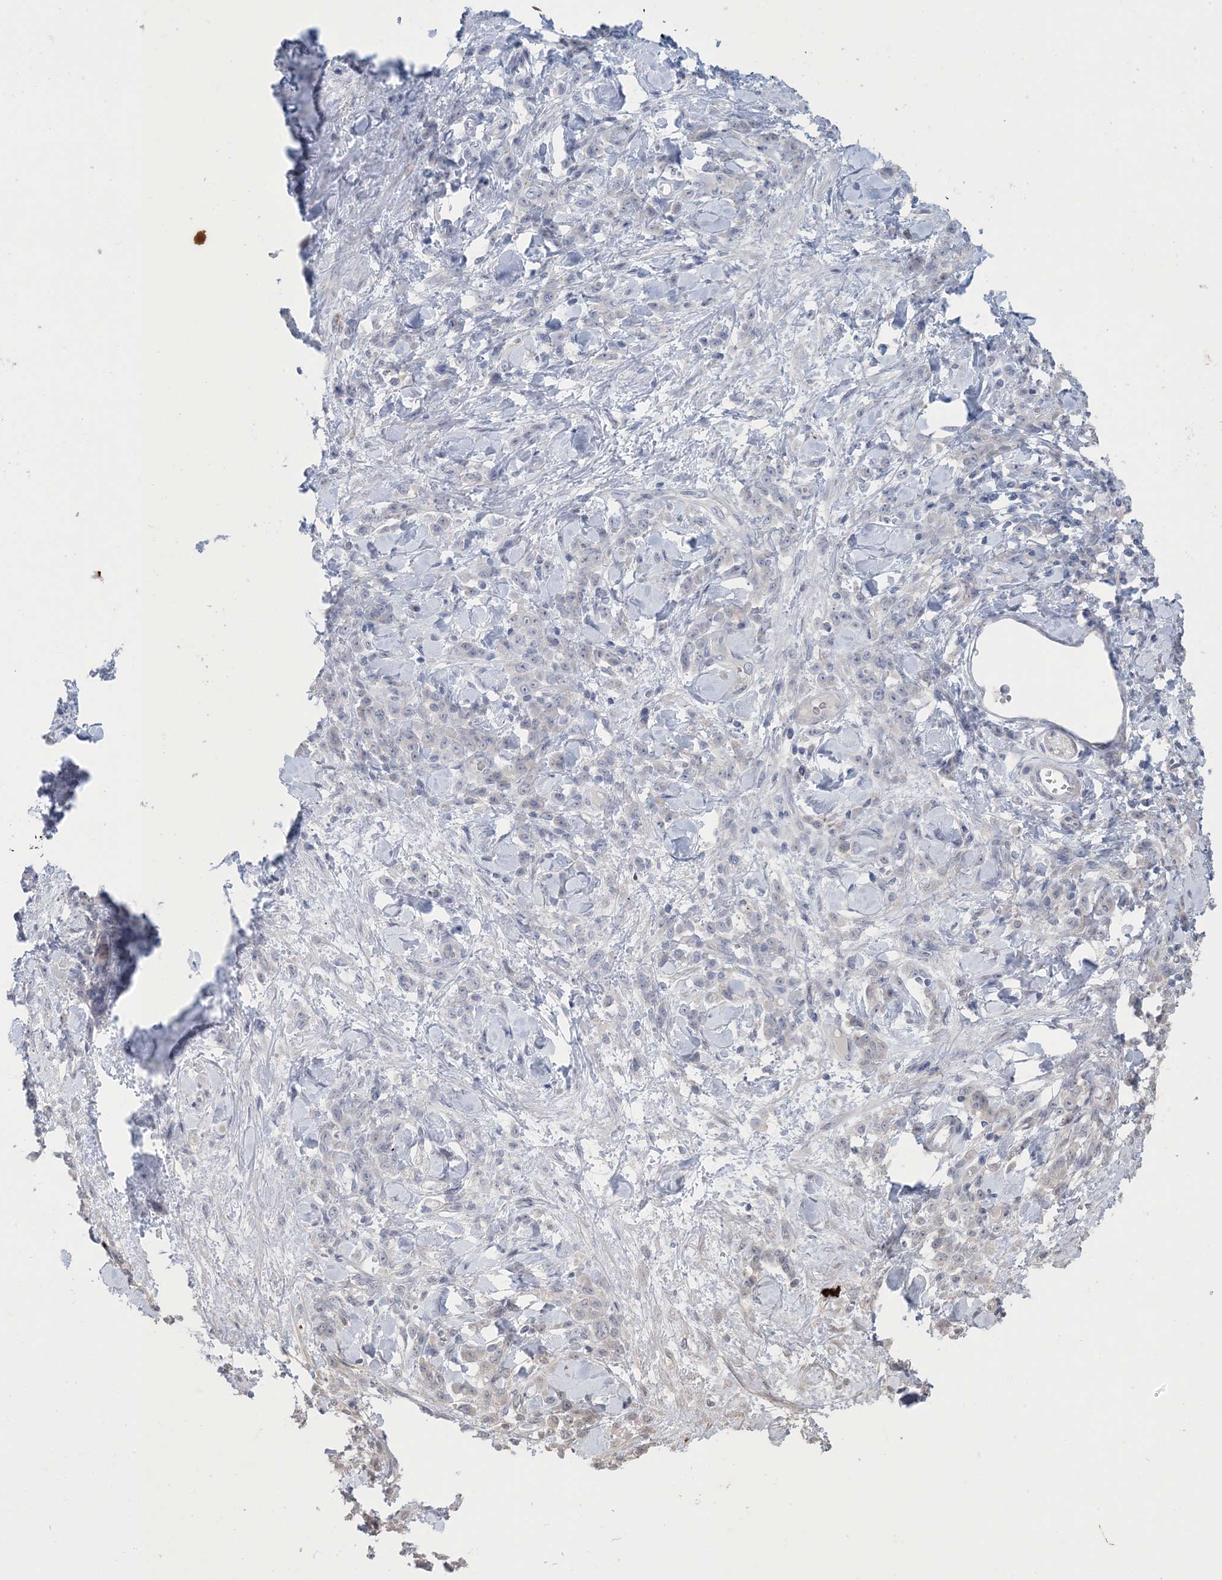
{"staining": {"intensity": "negative", "quantity": "none", "location": "none"}, "tissue": "stomach cancer", "cell_type": "Tumor cells", "image_type": "cancer", "snomed": [{"axis": "morphology", "description": "Normal tissue, NOS"}, {"axis": "morphology", "description": "Adenocarcinoma, NOS"}, {"axis": "topography", "description": "Stomach"}], "caption": "The micrograph exhibits no staining of tumor cells in adenocarcinoma (stomach).", "gene": "GABRG1", "patient": {"sex": "male", "age": 82}}